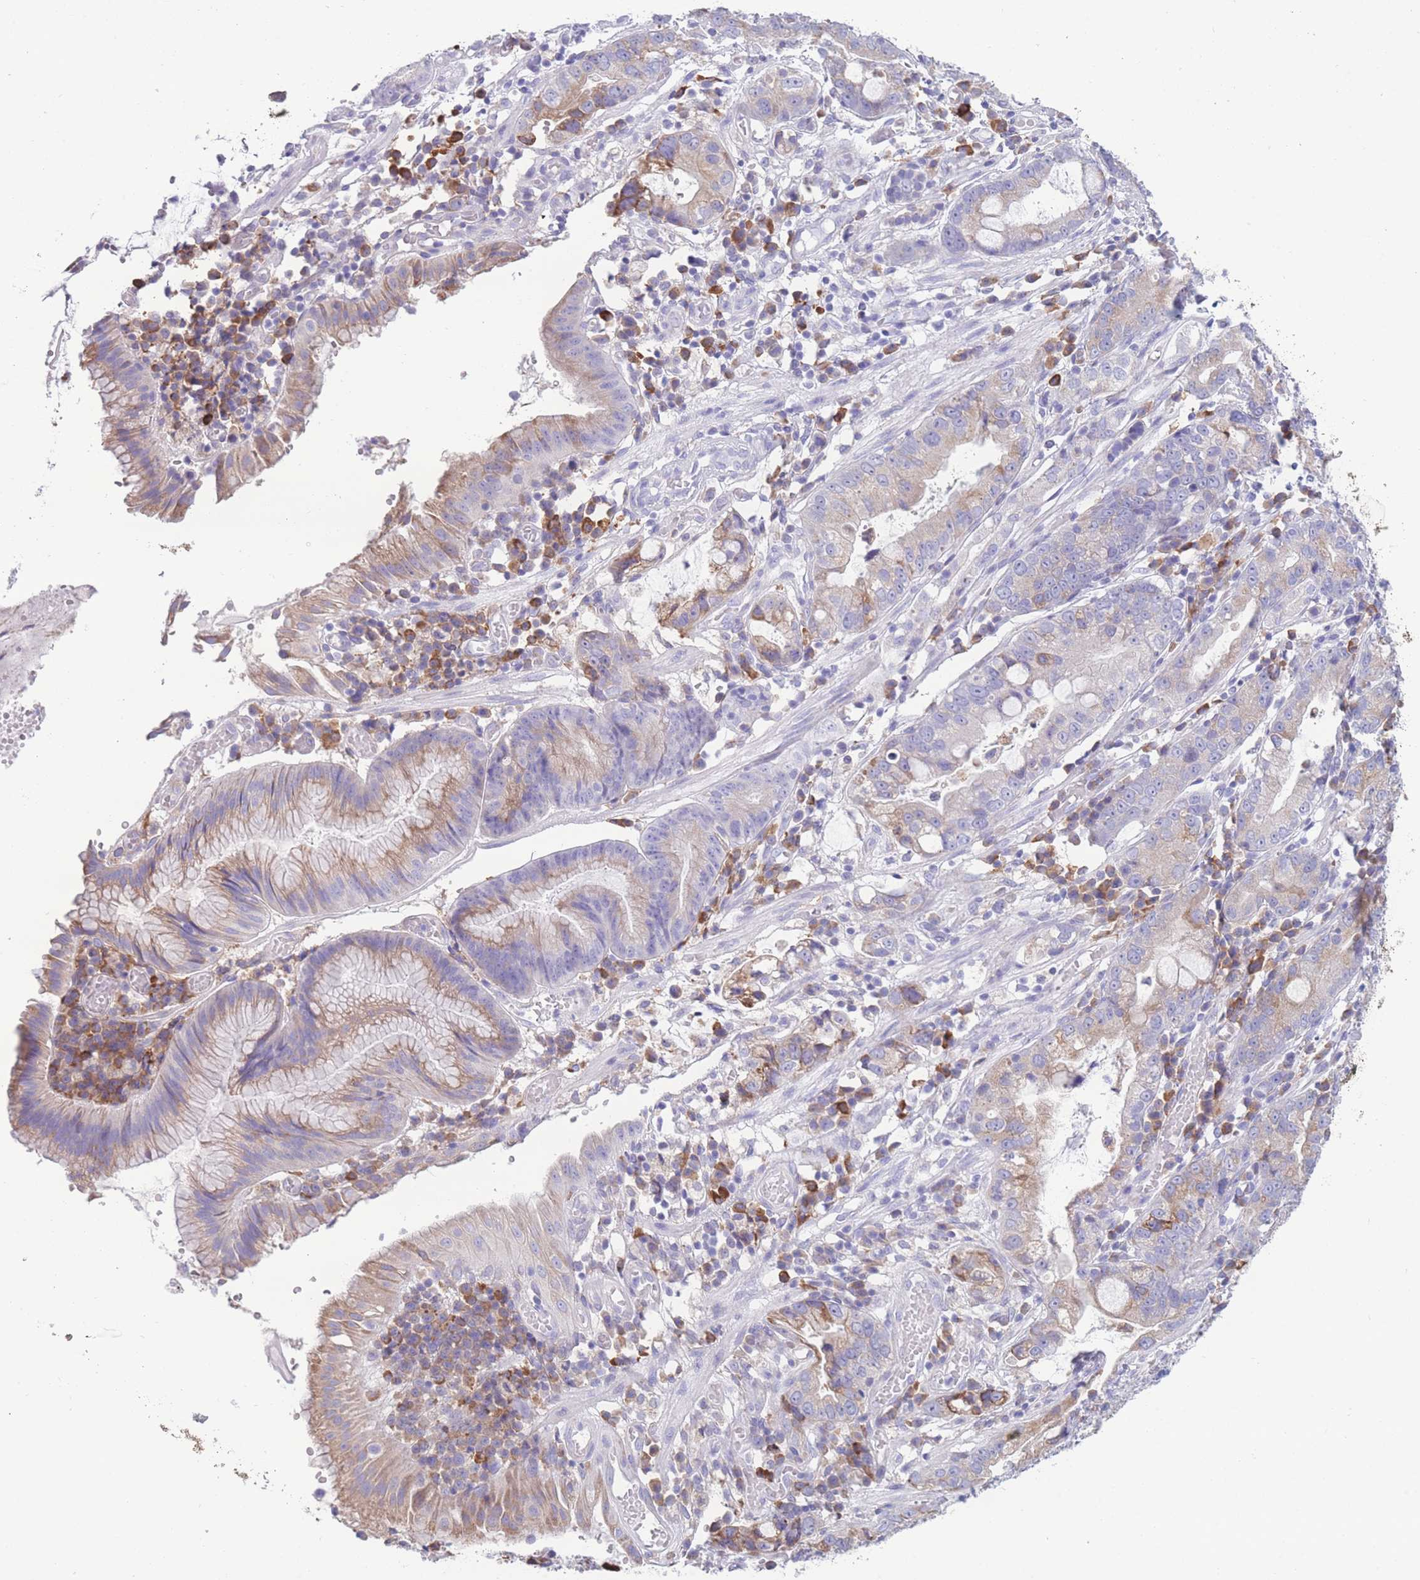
{"staining": {"intensity": "moderate", "quantity": "25%-75%", "location": "cytoplasmic/membranous"}, "tissue": "stomach cancer", "cell_type": "Tumor cells", "image_type": "cancer", "snomed": [{"axis": "morphology", "description": "Adenocarcinoma, NOS"}, {"axis": "topography", "description": "Stomach"}], "caption": "Adenocarcinoma (stomach) stained for a protein shows moderate cytoplasmic/membranous positivity in tumor cells. (DAB (3,3'-diaminobenzidine) IHC with brightfield microscopy, high magnification).", "gene": "XKR8", "patient": {"sex": "male", "age": 55}}